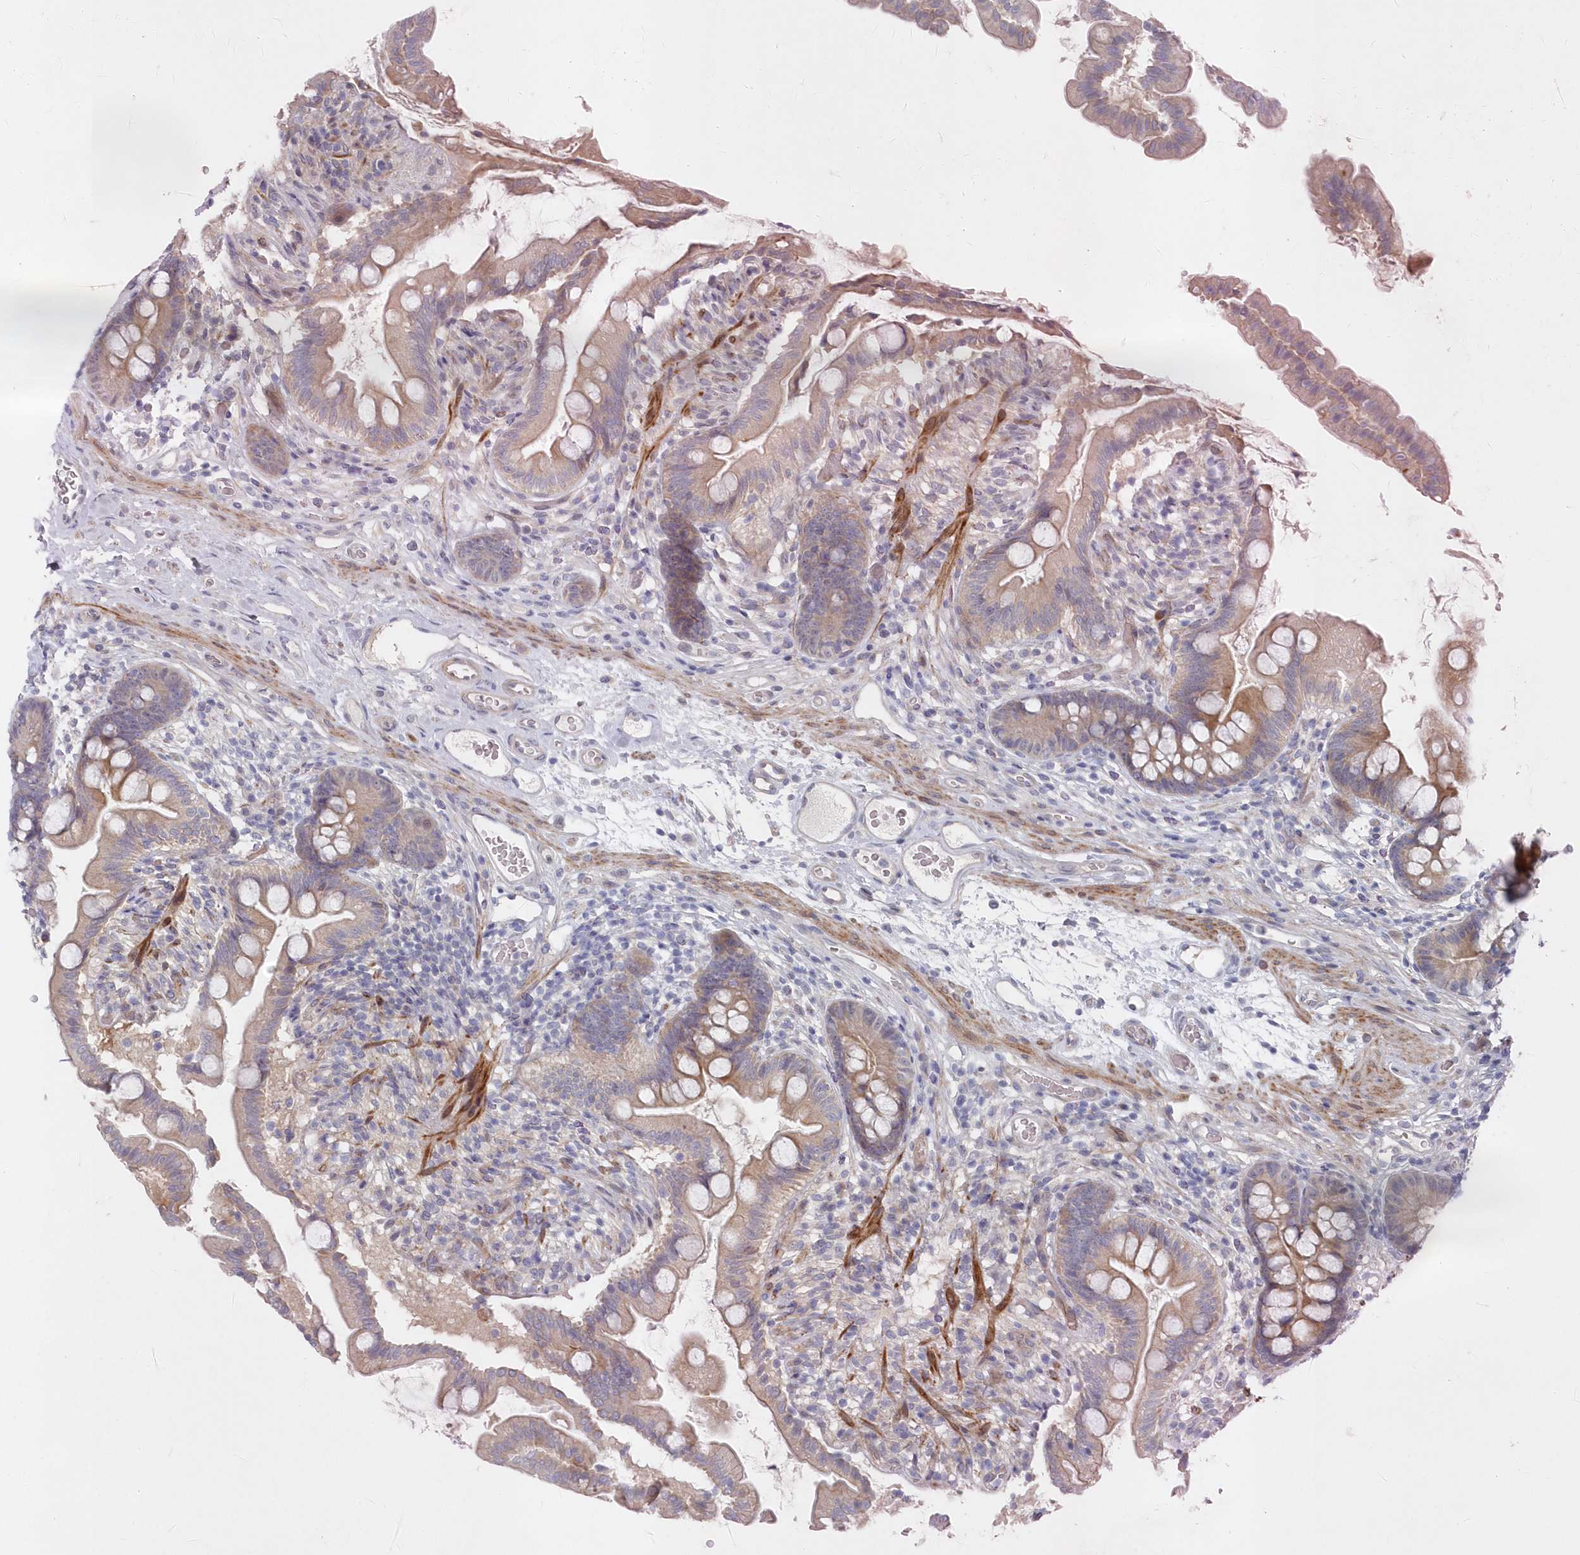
{"staining": {"intensity": "weak", "quantity": "<25%", "location": "cytoplasmic/membranous"}, "tissue": "small intestine", "cell_type": "Glandular cells", "image_type": "normal", "snomed": [{"axis": "morphology", "description": "Normal tissue, NOS"}, {"axis": "topography", "description": "Small intestine"}], "caption": "Immunohistochemical staining of unremarkable human small intestine shows no significant expression in glandular cells.", "gene": "KIAA1586", "patient": {"sex": "female", "age": 56}}